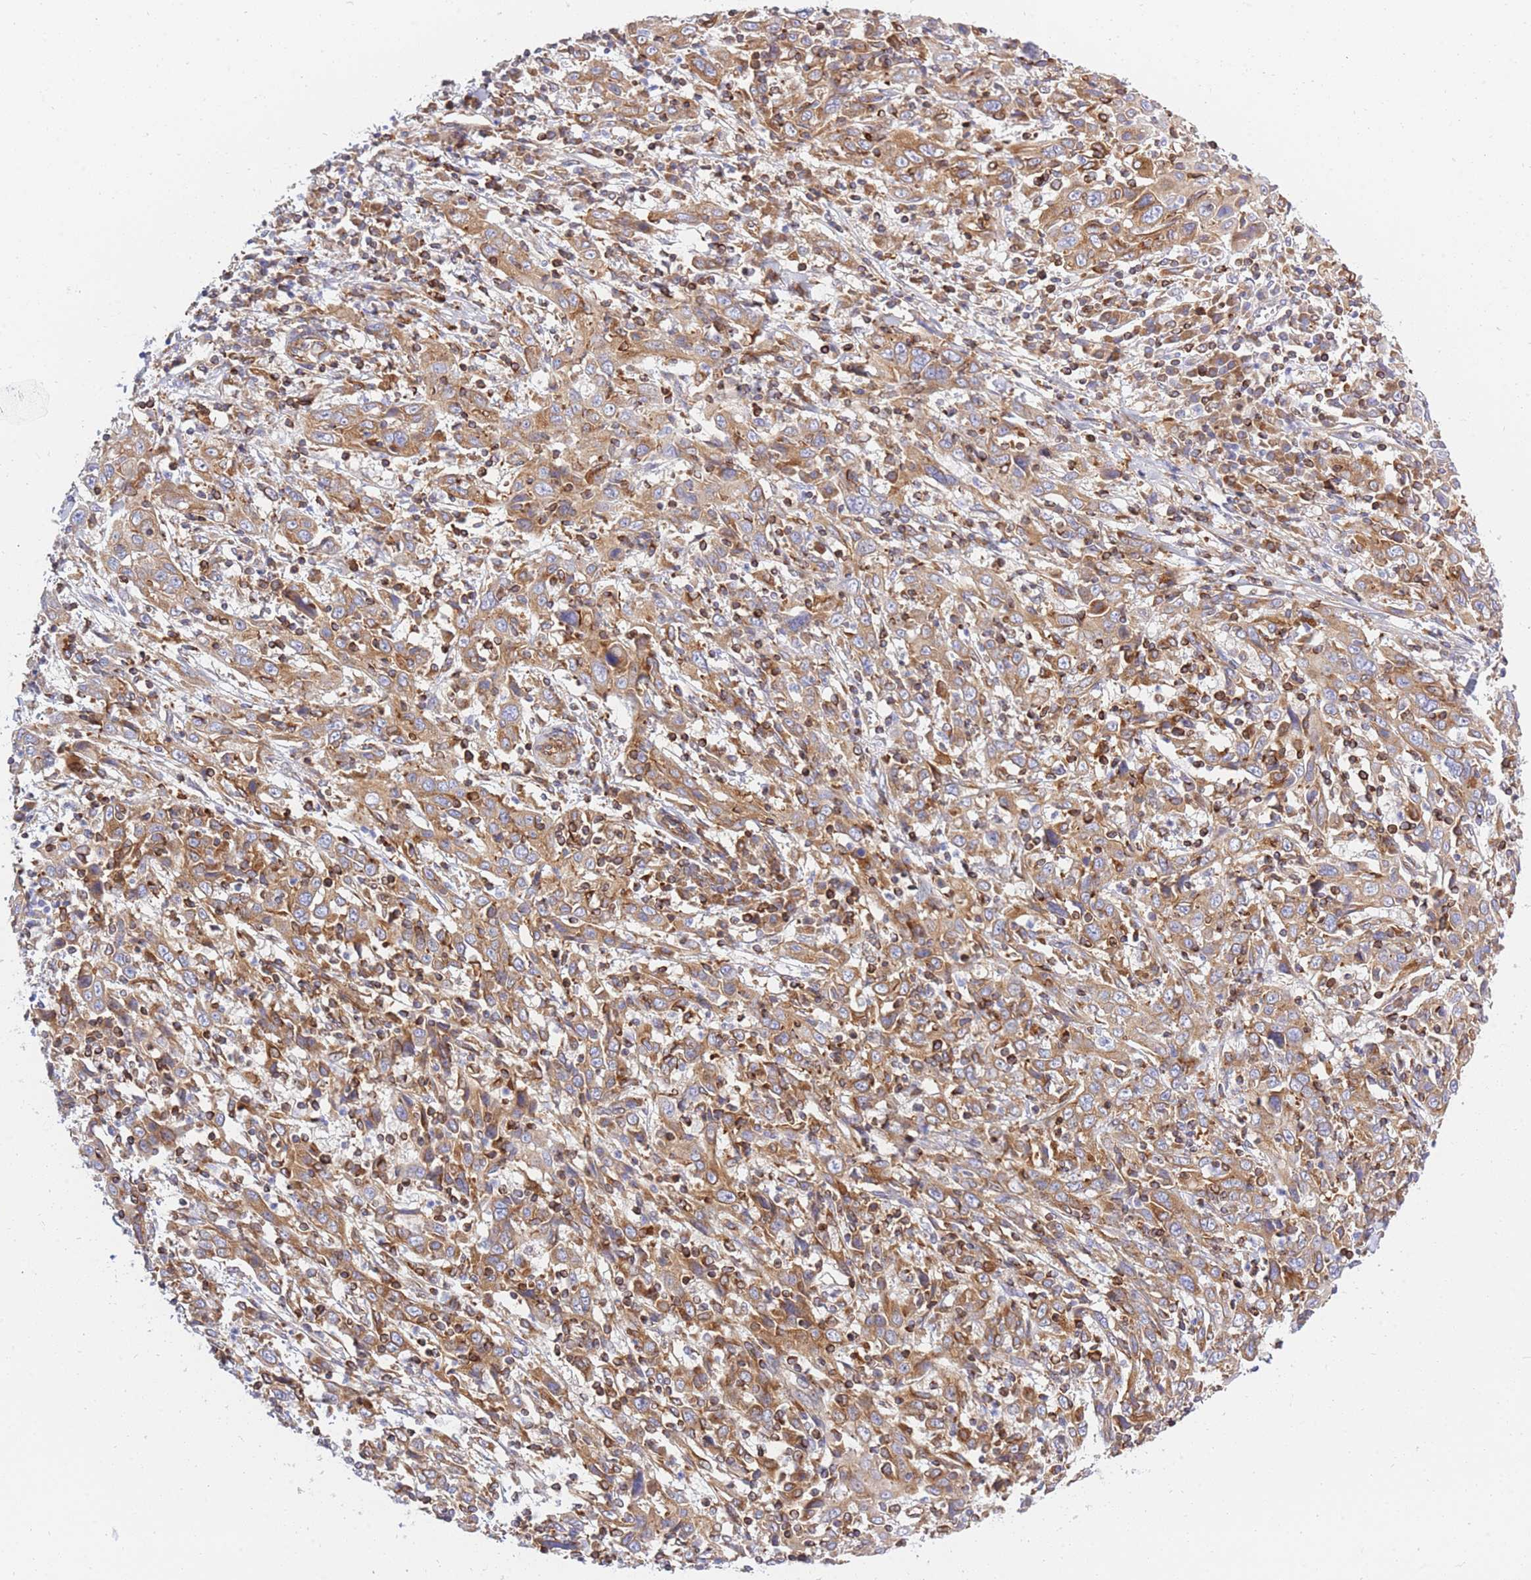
{"staining": {"intensity": "moderate", "quantity": ">75%", "location": "cytoplasmic/membranous"}, "tissue": "cervical cancer", "cell_type": "Tumor cells", "image_type": "cancer", "snomed": [{"axis": "morphology", "description": "Squamous cell carcinoma, NOS"}, {"axis": "topography", "description": "Cervix"}], "caption": "There is medium levels of moderate cytoplasmic/membranous positivity in tumor cells of cervical squamous cell carcinoma, as demonstrated by immunohistochemical staining (brown color).", "gene": "REM1", "patient": {"sex": "female", "age": 46}}